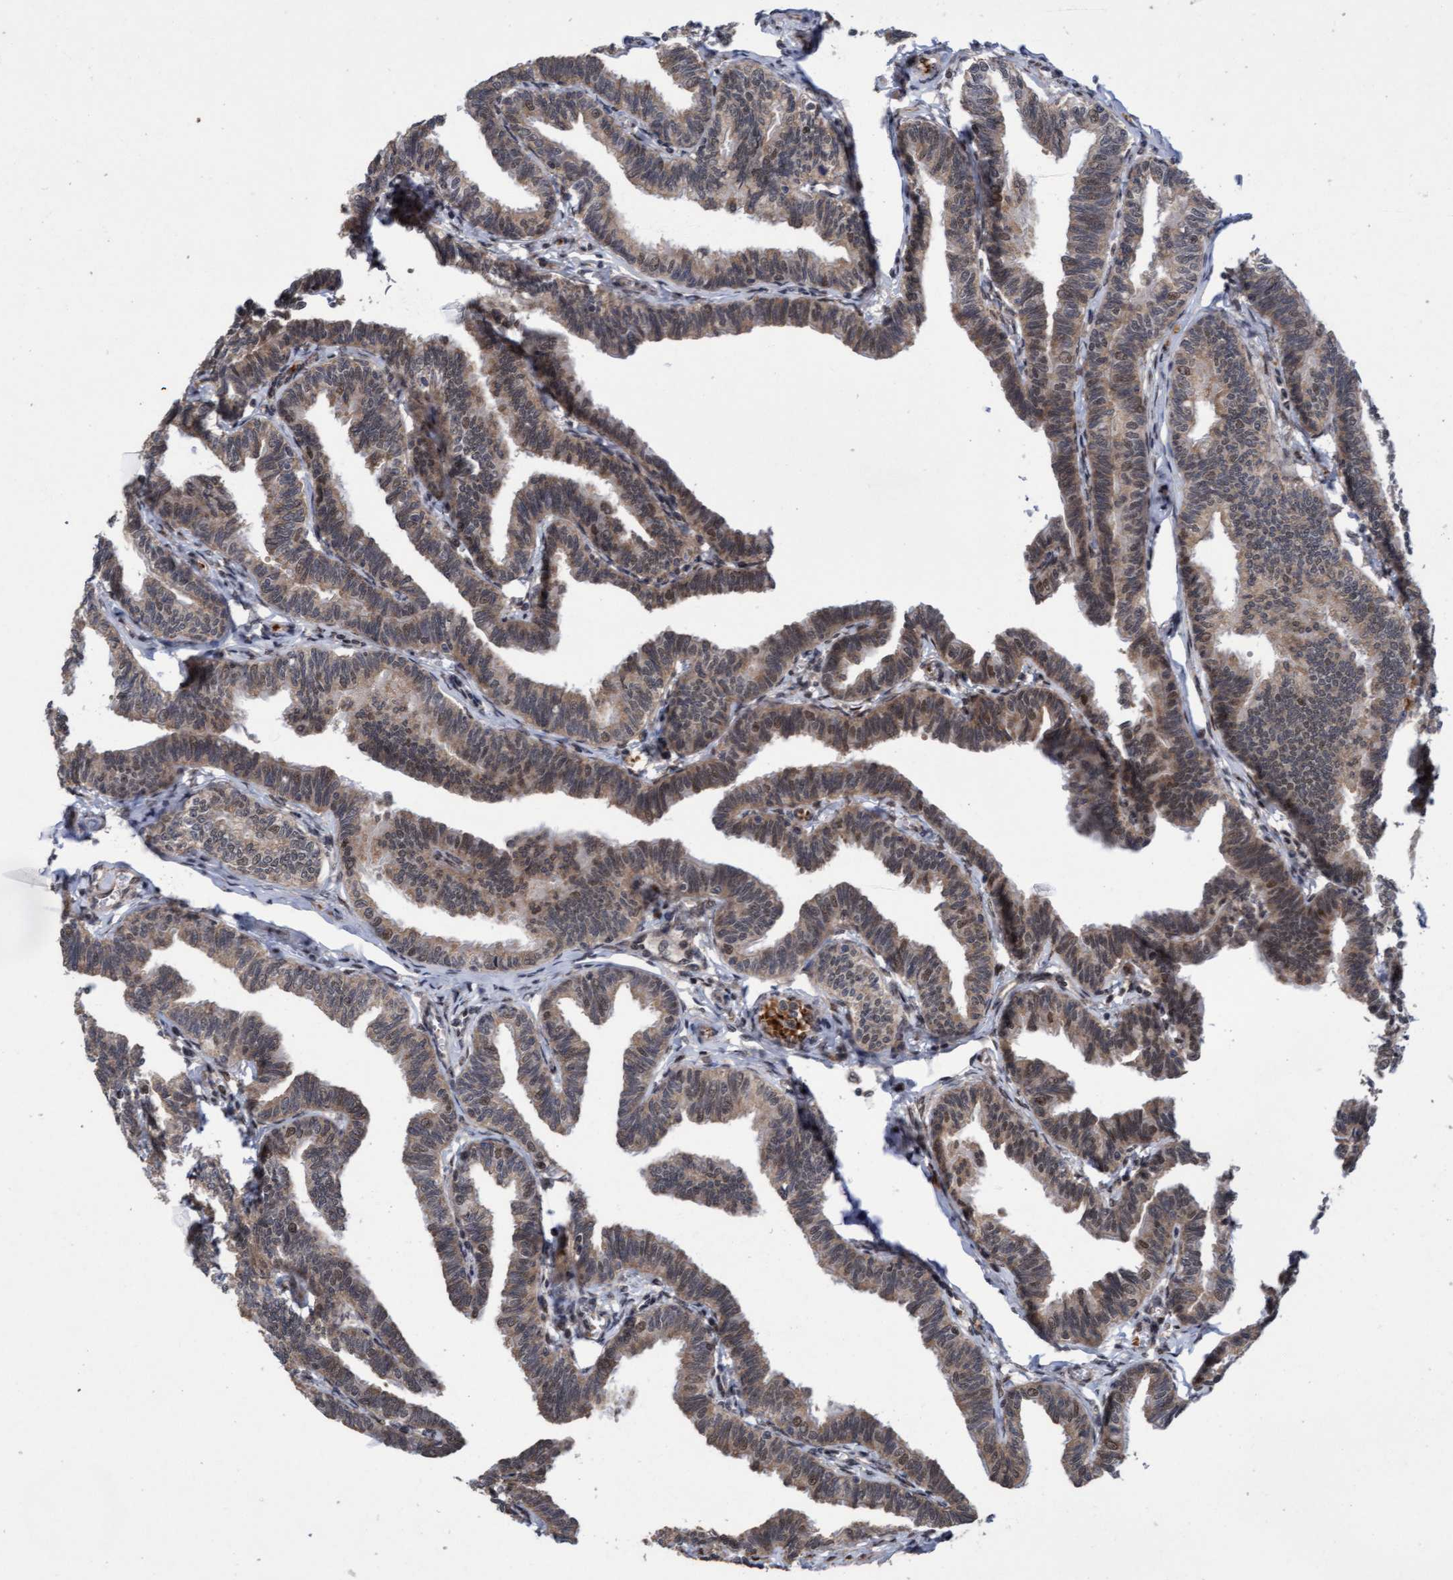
{"staining": {"intensity": "moderate", "quantity": ">75%", "location": "cytoplasmic/membranous,nuclear"}, "tissue": "fallopian tube", "cell_type": "Glandular cells", "image_type": "normal", "snomed": [{"axis": "morphology", "description": "Normal tissue, NOS"}, {"axis": "topography", "description": "Fallopian tube"}, {"axis": "topography", "description": "Ovary"}], "caption": "This micrograph demonstrates immunohistochemistry (IHC) staining of benign human fallopian tube, with medium moderate cytoplasmic/membranous,nuclear staining in about >75% of glandular cells.", "gene": "TANC2", "patient": {"sex": "female", "age": 23}}